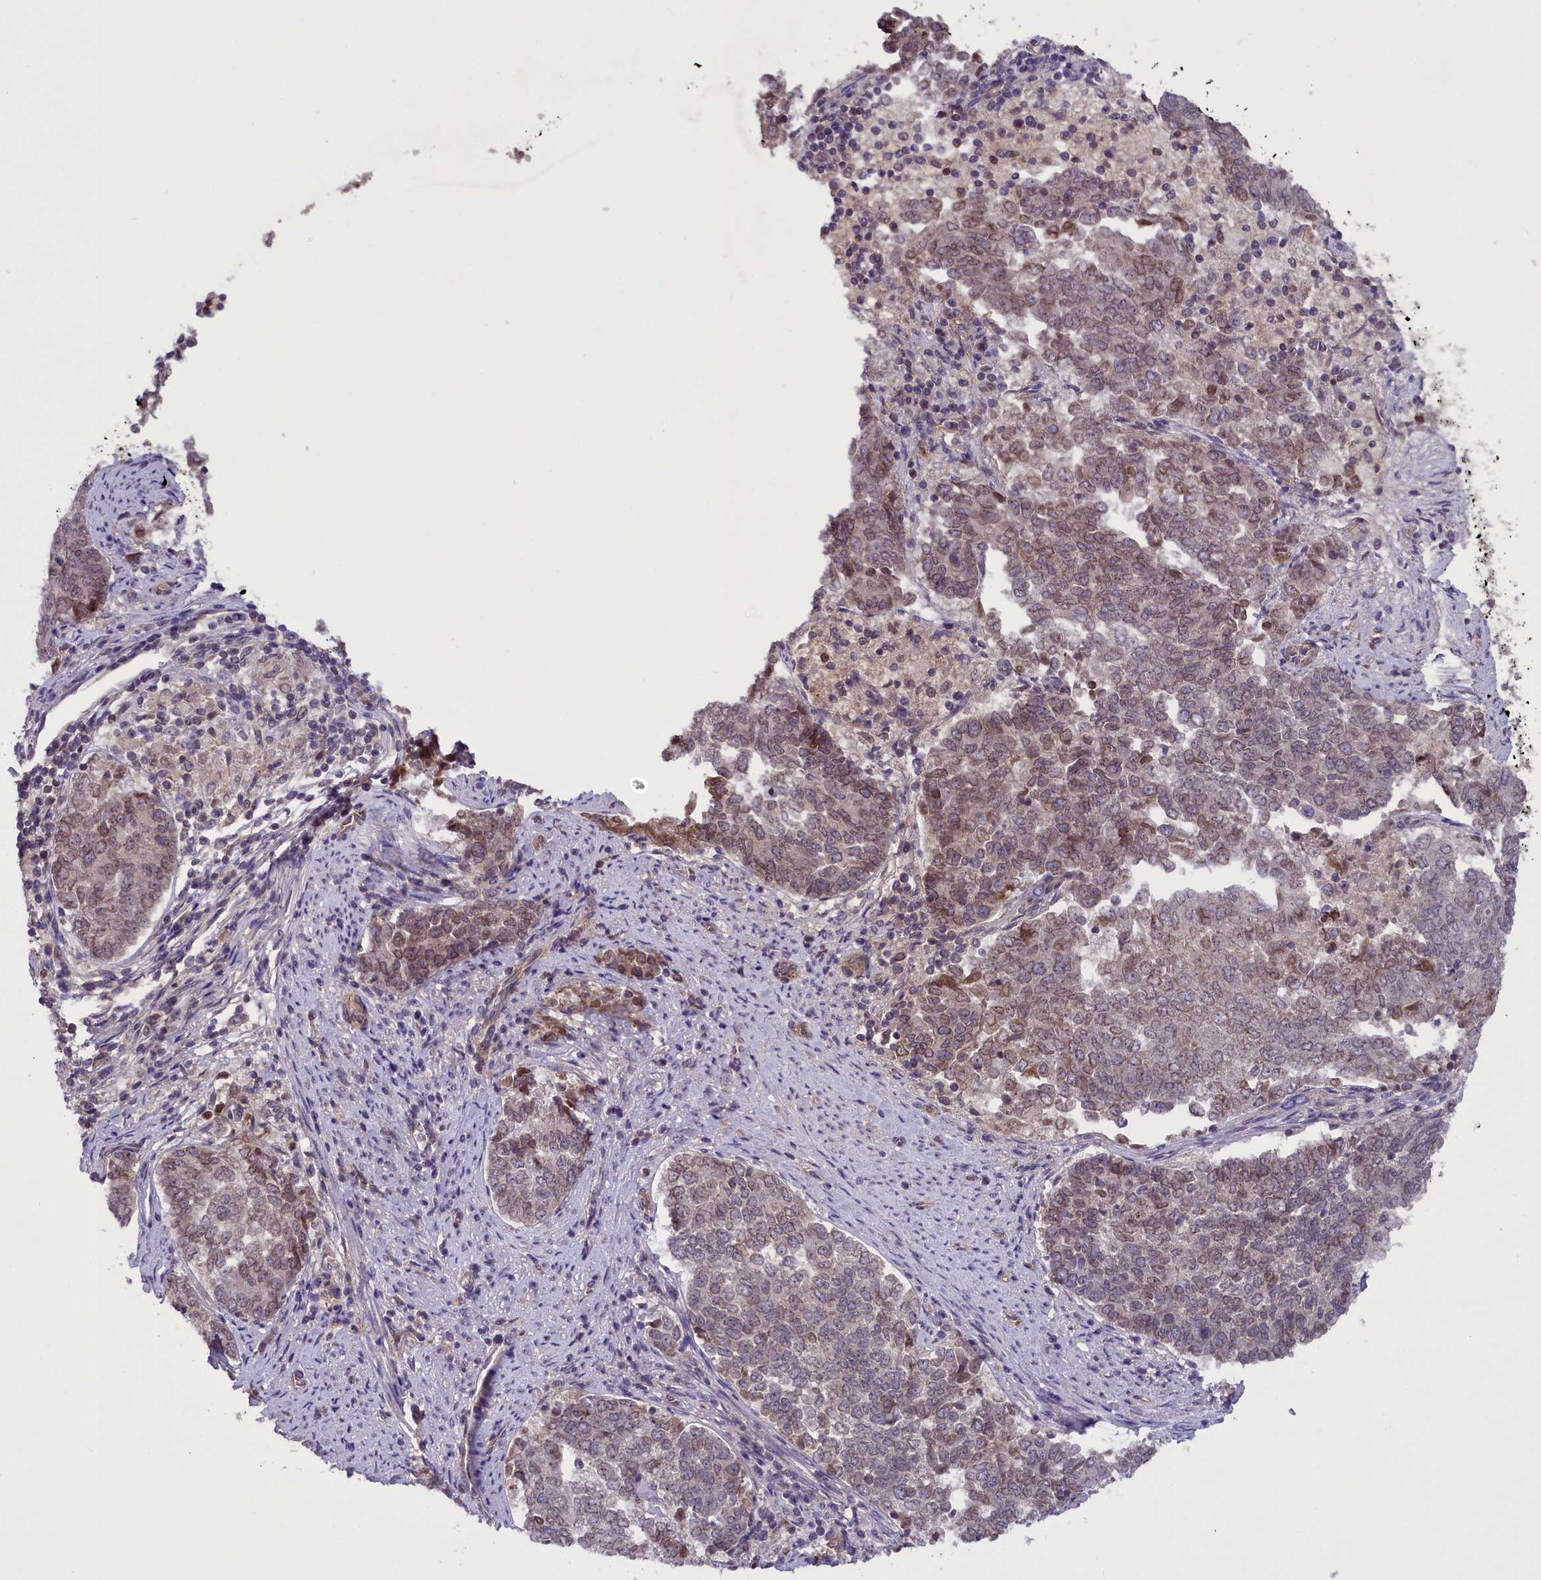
{"staining": {"intensity": "weak", "quantity": ">75%", "location": "cytoplasmic/membranous,nuclear"}, "tissue": "endometrial cancer", "cell_type": "Tumor cells", "image_type": "cancer", "snomed": [{"axis": "morphology", "description": "Adenocarcinoma, NOS"}, {"axis": "topography", "description": "Endometrium"}], "caption": "The histopathology image displays staining of endometrial cancer (adenocarcinoma), revealing weak cytoplasmic/membranous and nuclear protein expression (brown color) within tumor cells.", "gene": "CCDC125", "patient": {"sex": "female", "age": 80}}